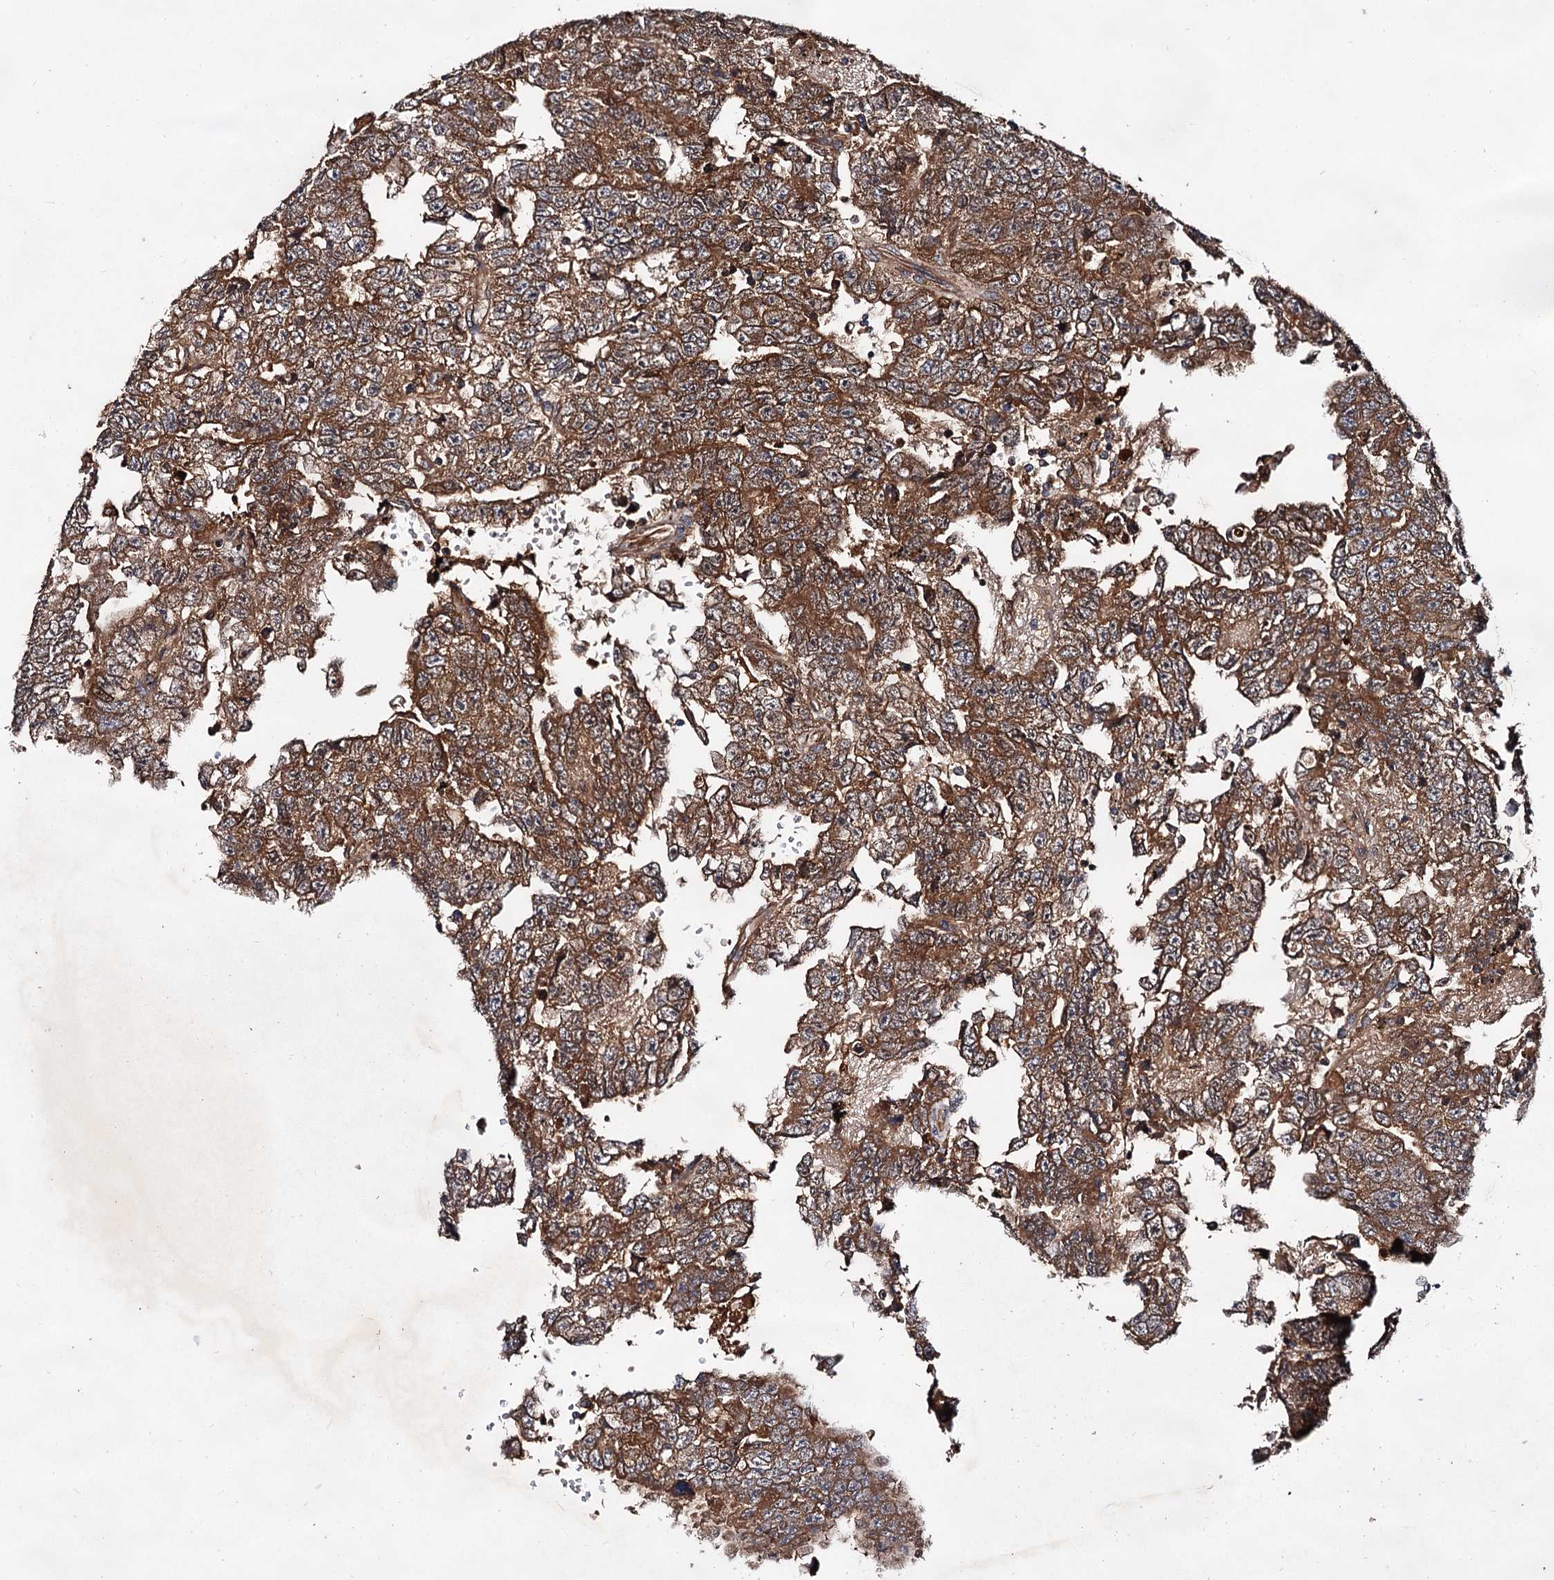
{"staining": {"intensity": "strong", "quantity": ">75%", "location": "cytoplasmic/membranous"}, "tissue": "testis cancer", "cell_type": "Tumor cells", "image_type": "cancer", "snomed": [{"axis": "morphology", "description": "Carcinoma, Embryonal, NOS"}, {"axis": "topography", "description": "Testis"}], "caption": "Embryonal carcinoma (testis) was stained to show a protein in brown. There is high levels of strong cytoplasmic/membranous expression in about >75% of tumor cells.", "gene": "TEX9", "patient": {"sex": "male", "age": 25}}